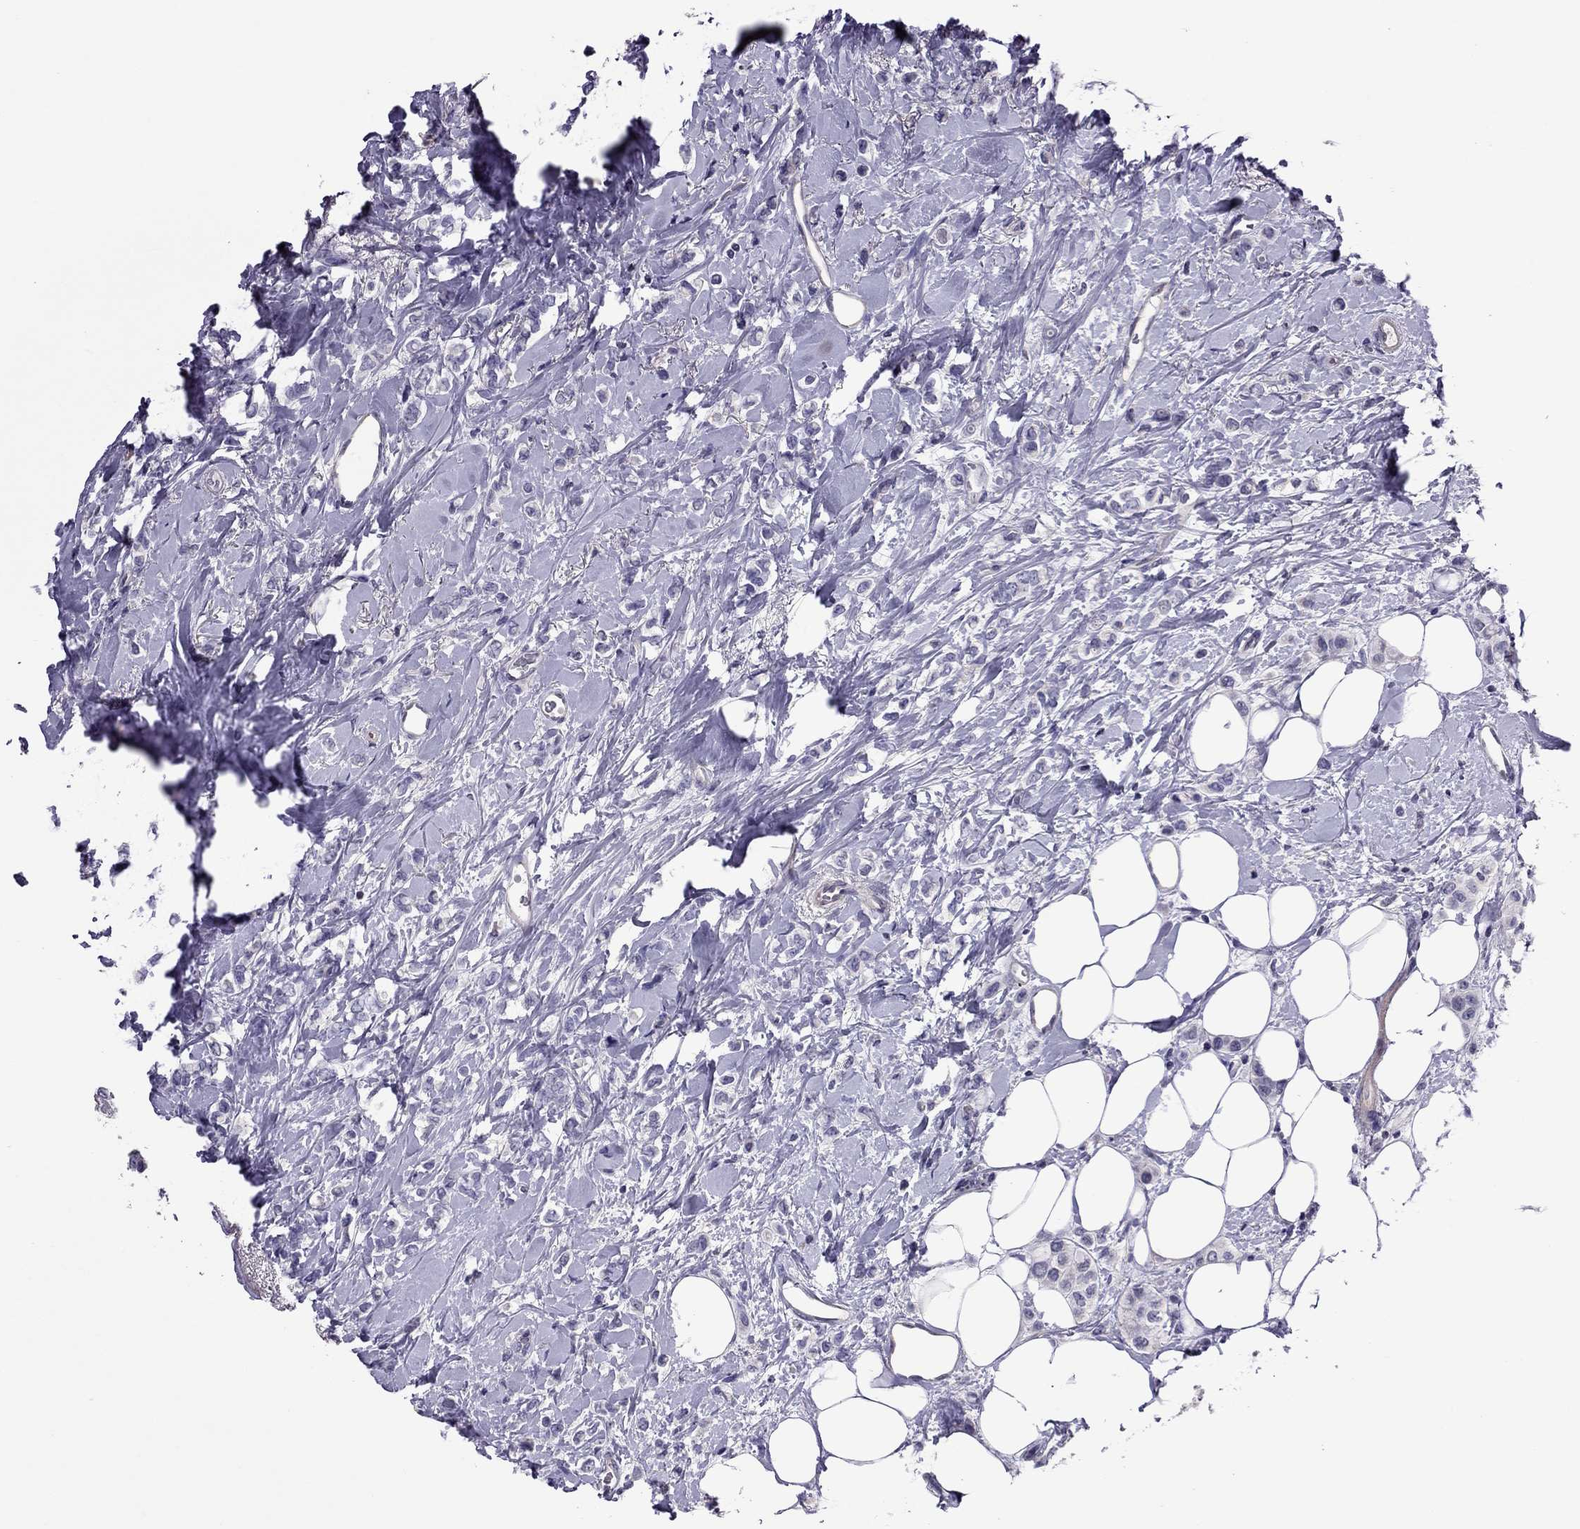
{"staining": {"intensity": "negative", "quantity": "none", "location": "none"}, "tissue": "breast cancer", "cell_type": "Tumor cells", "image_type": "cancer", "snomed": [{"axis": "morphology", "description": "Lobular carcinoma"}, {"axis": "topography", "description": "Breast"}], "caption": "Immunohistochemical staining of human breast lobular carcinoma displays no significant staining in tumor cells.", "gene": "SLC16A8", "patient": {"sex": "female", "age": 66}}